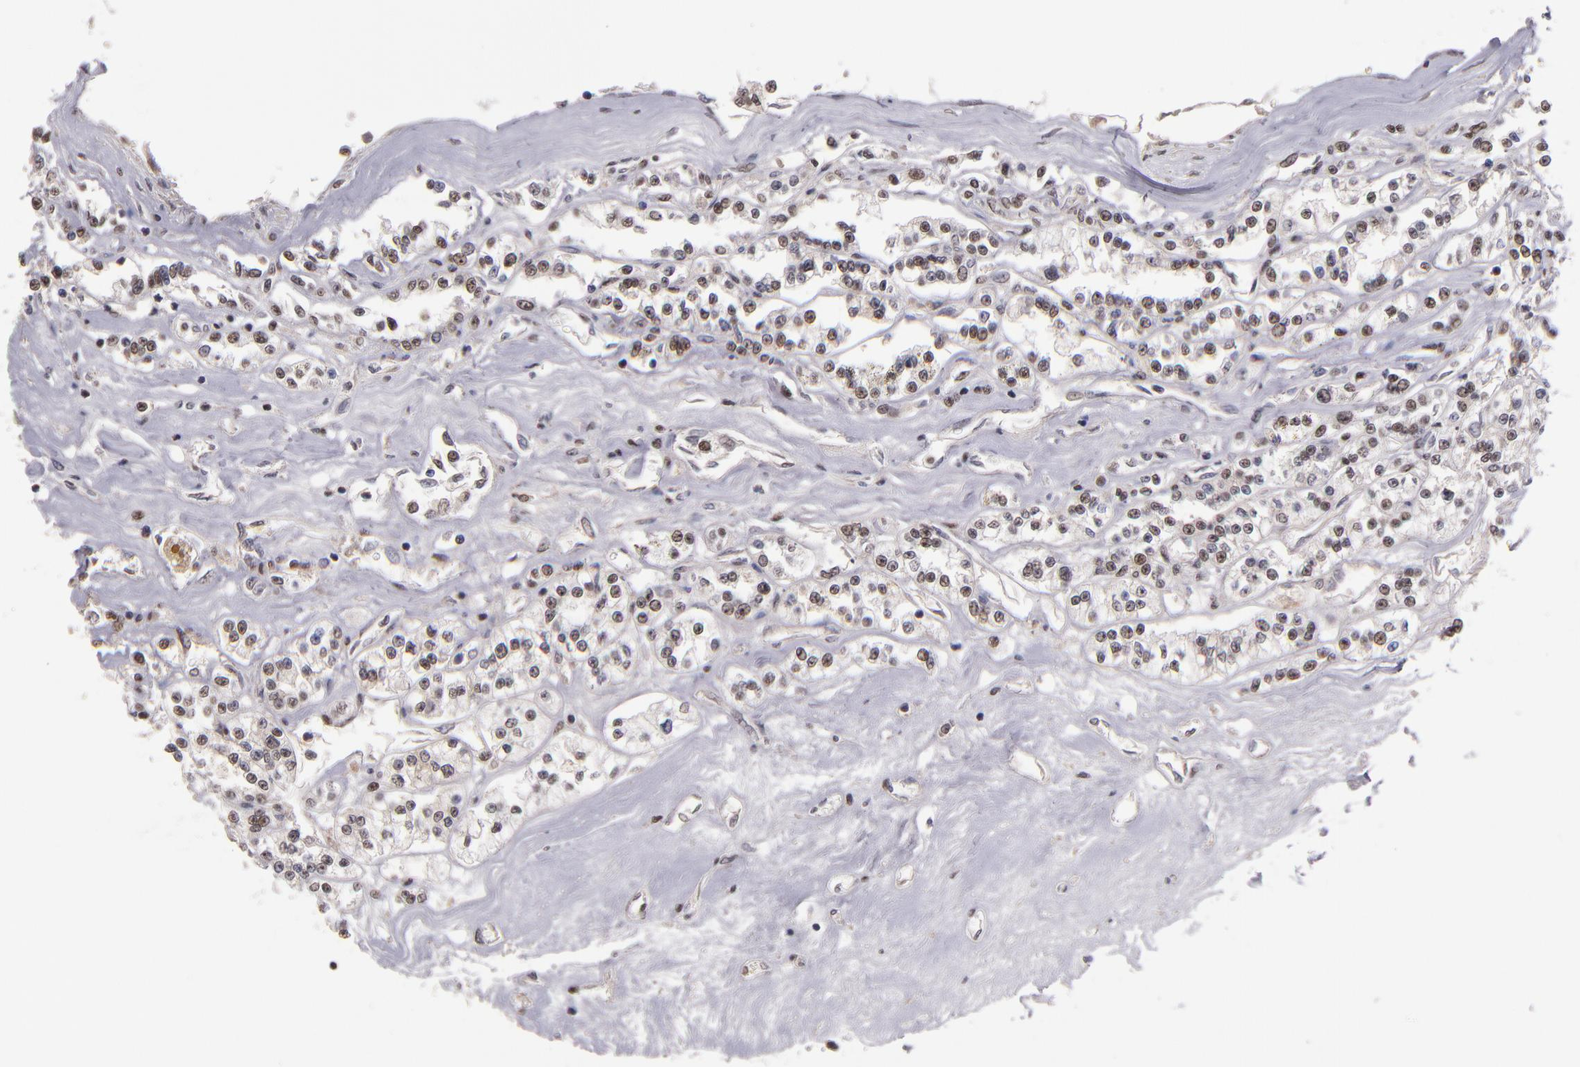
{"staining": {"intensity": "moderate", "quantity": "25%-75%", "location": "nuclear"}, "tissue": "renal cancer", "cell_type": "Tumor cells", "image_type": "cancer", "snomed": [{"axis": "morphology", "description": "Adenocarcinoma, NOS"}, {"axis": "topography", "description": "Kidney"}], "caption": "Tumor cells reveal medium levels of moderate nuclear expression in approximately 25%-75% of cells in human renal adenocarcinoma.", "gene": "EP300", "patient": {"sex": "female", "age": 76}}